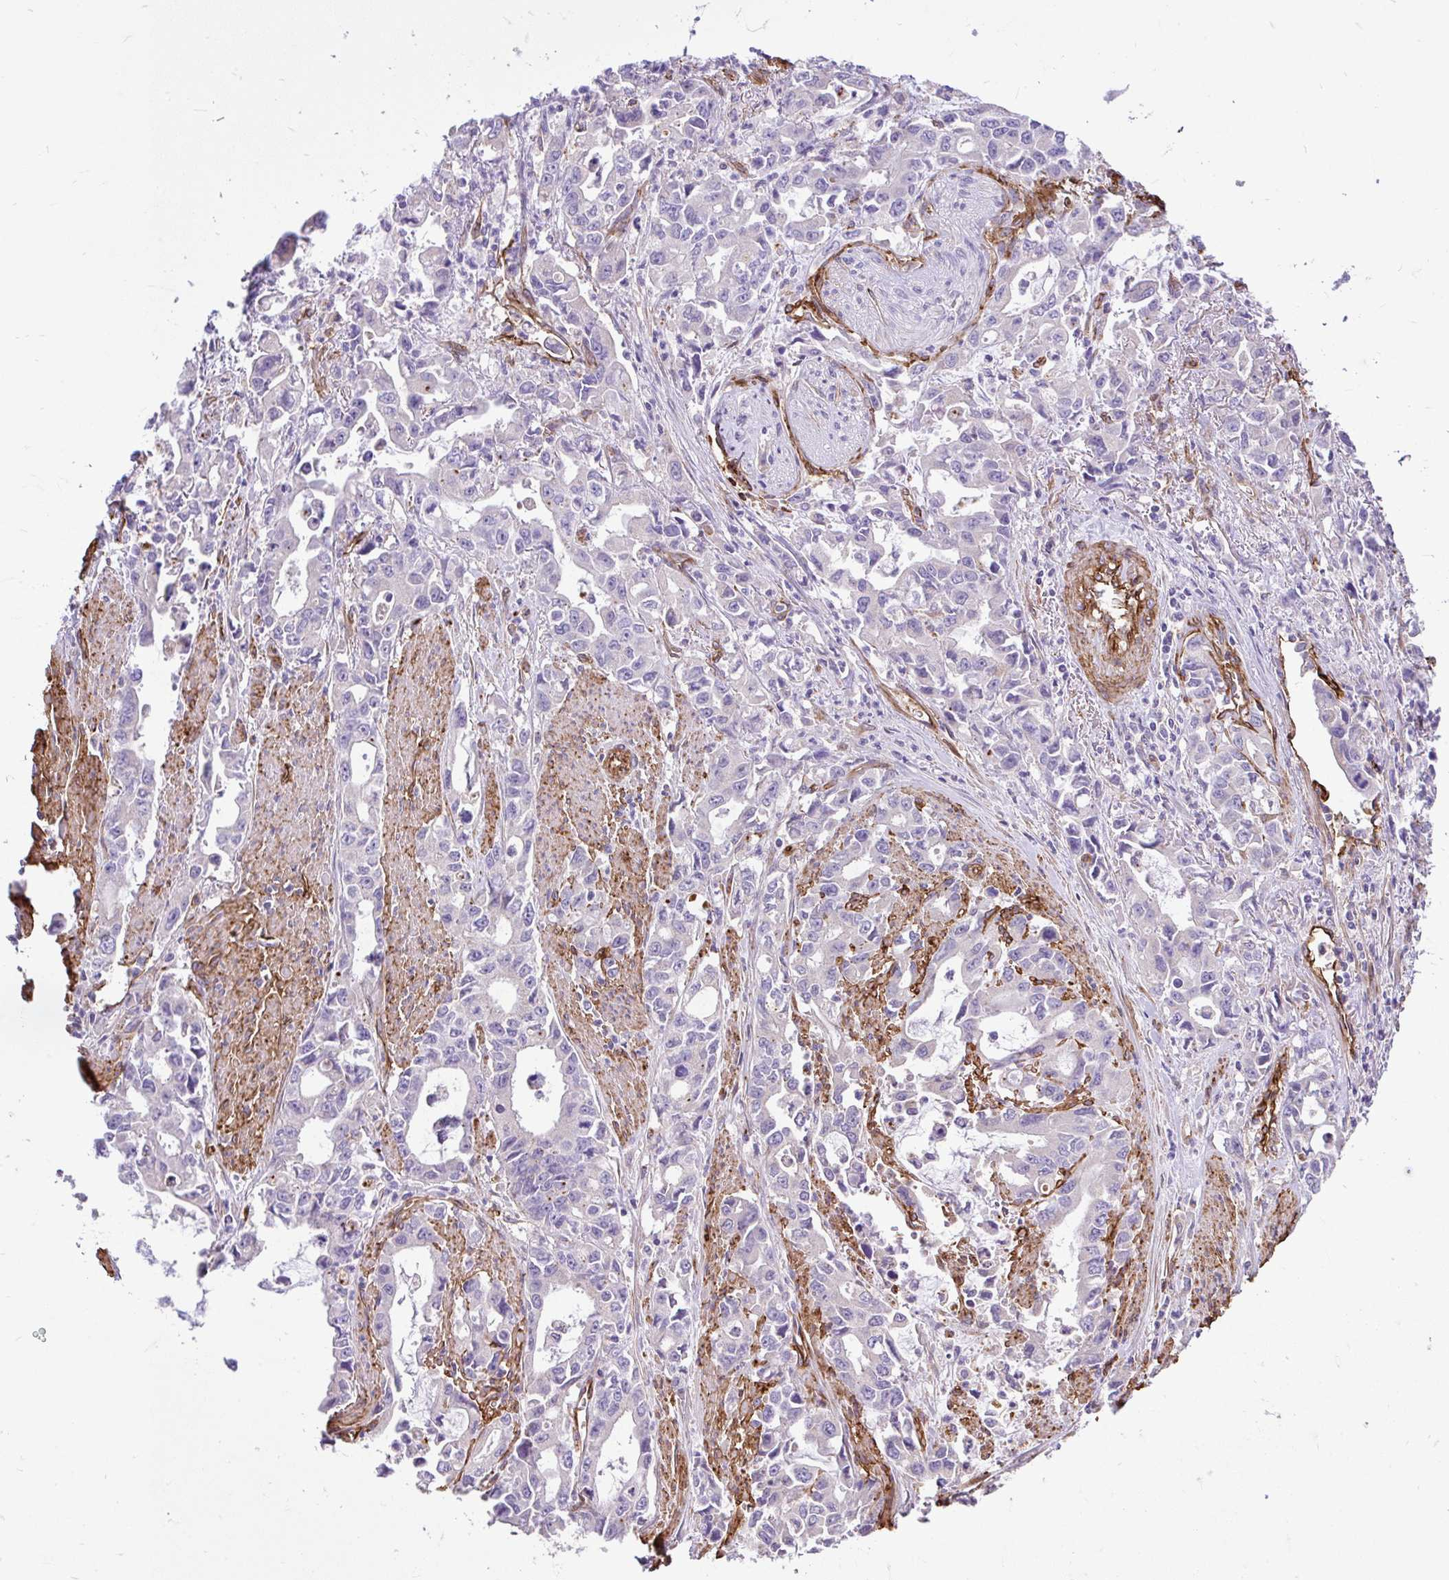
{"staining": {"intensity": "negative", "quantity": "none", "location": "none"}, "tissue": "stomach cancer", "cell_type": "Tumor cells", "image_type": "cancer", "snomed": [{"axis": "morphology", "description": "Adenocarcinoma, NOS"}, {"axis": "topography", "description": "Stomach, upper"}], "caption": "A micrograph of human stomach adenocarcinoma is negative for staining in tumor cells.", "gene": "PTPRK", "patient": {"sex": "male", "age": 85}}